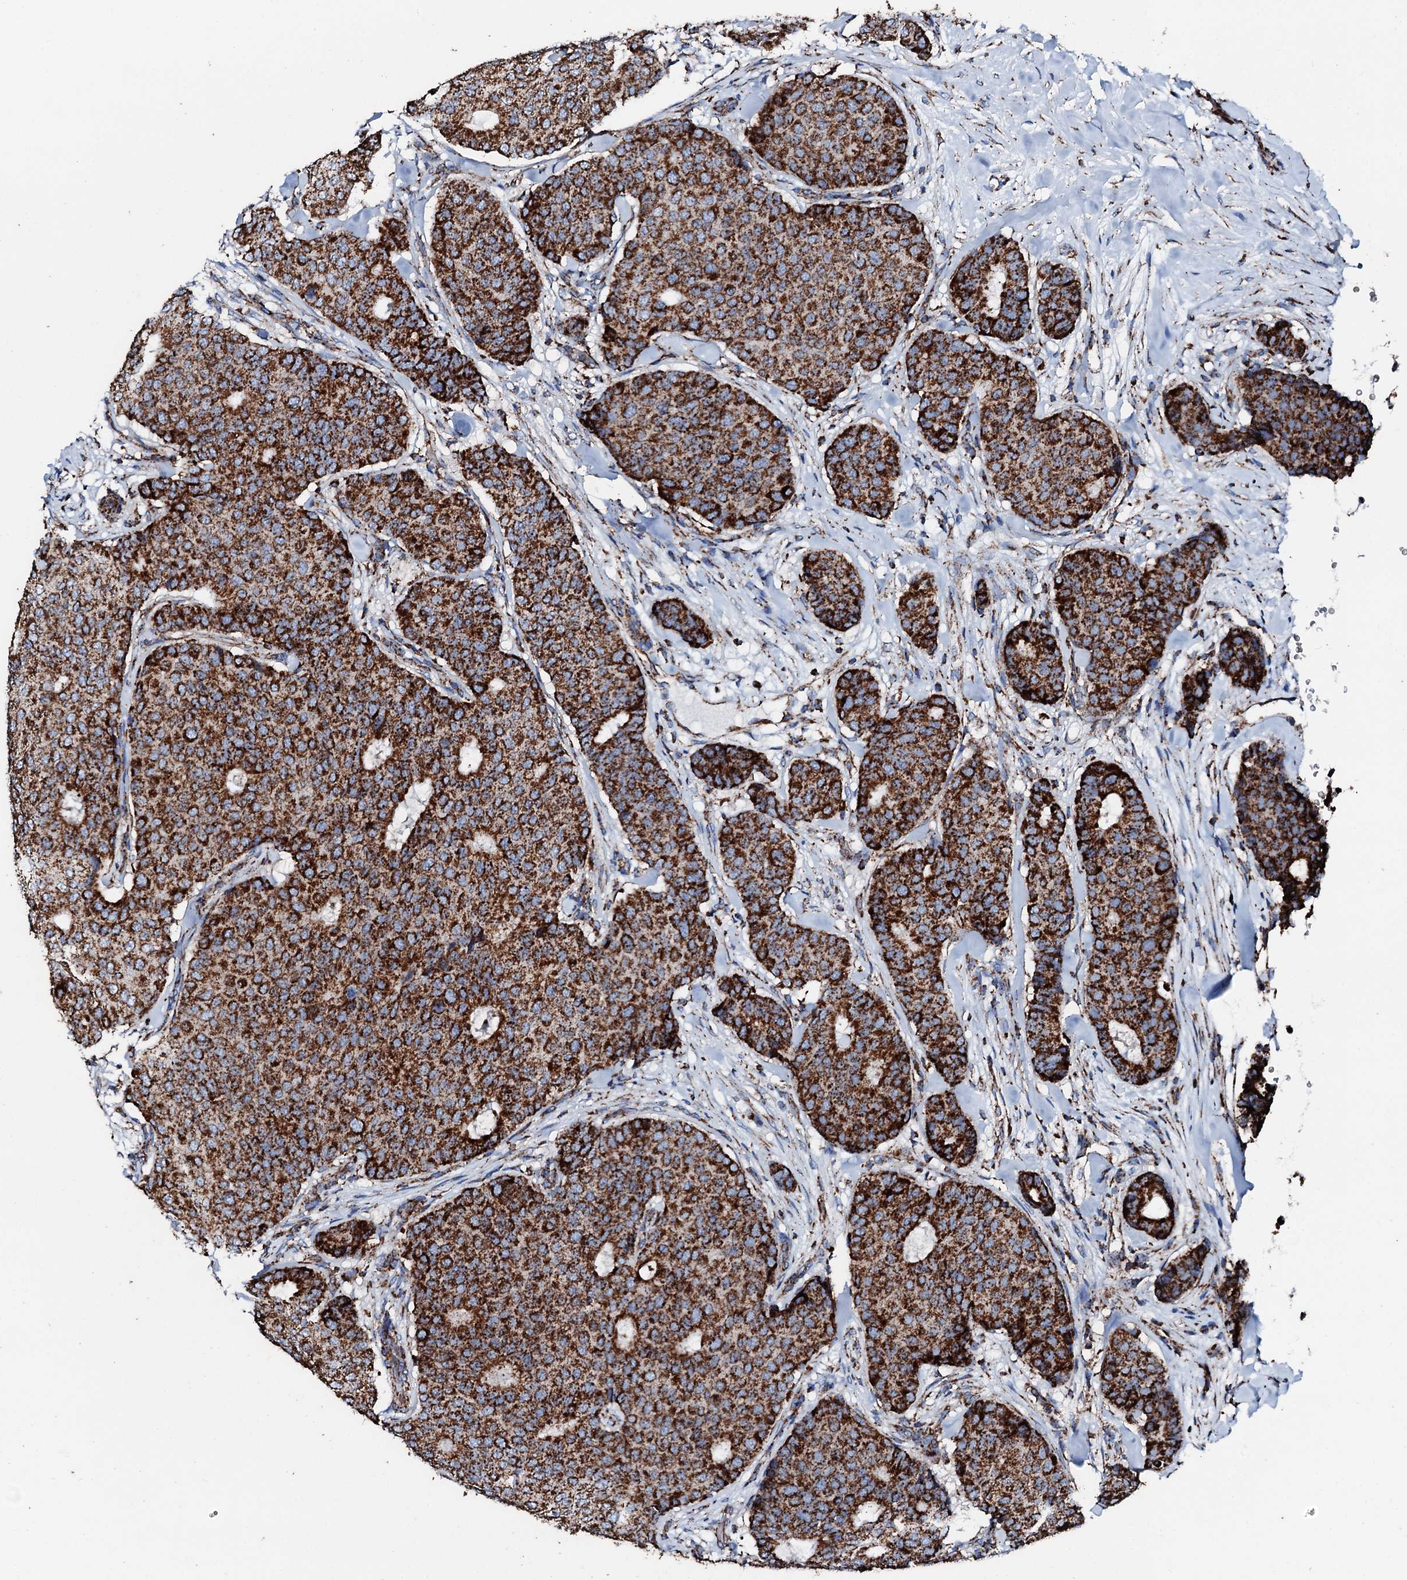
{"staining": {"intensity": "strong", "quantity": ">75%", "location": "cytoplasmic/membranous"}, "tissue": "breast cancer", "cell_type": "Tumor cells", "image_type": "cancer", "snomed": [{"axis": "morphology", "description": "Duct carcinoma"}, {"axis": "topography", "description": "Breast"}], "caption": "There is high levels of strong cytoplasmic/membranous staining in tumor cells of breast intraductal carcinoma, as demonstrated by immunohistochemical staining (brown color).", "gene": "HADH", "patient": {"sex": "female", "age": 75}}